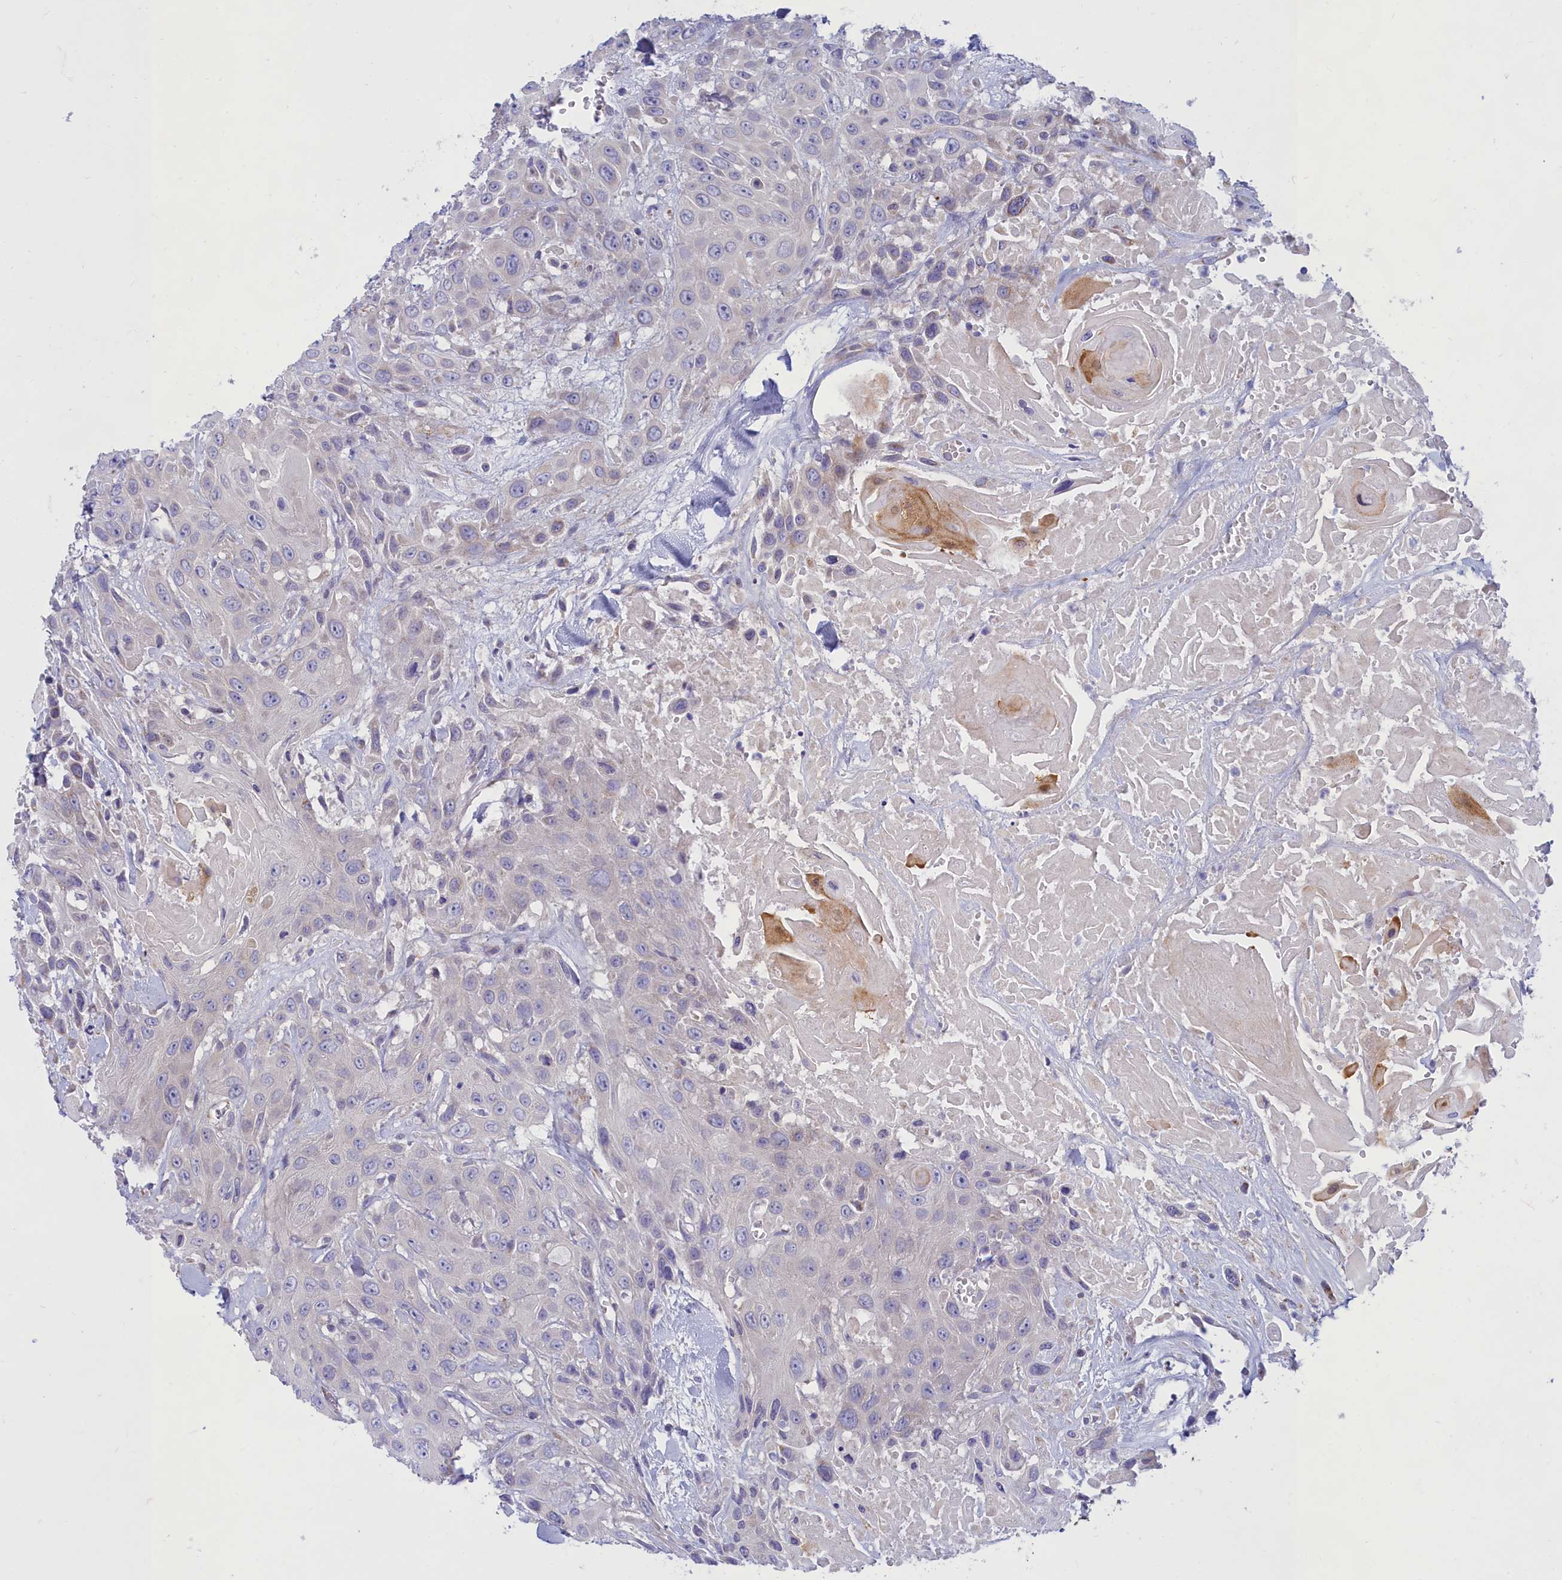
{"staining": {"intensity": "weak", "quantity": "<25%", "location": "cytoplasmic/membranous"}, "tissue": "head and neck cancer", "cell_type": "Tumor cells", "image_type": "cancer", "snomed": [{"axis": "morphology", "description": "Squamous cell carcinoma, NOS"}, {"axis": "topography", "description": "Head-Neck"}], "caption": "Immunohistochemical staining of head and neck cancer (squamous cell carcinoma) reveals no significant expression in tumor cells.", "gene": "TMEM30B", "patient": {"sex": "male", "age": 81}}